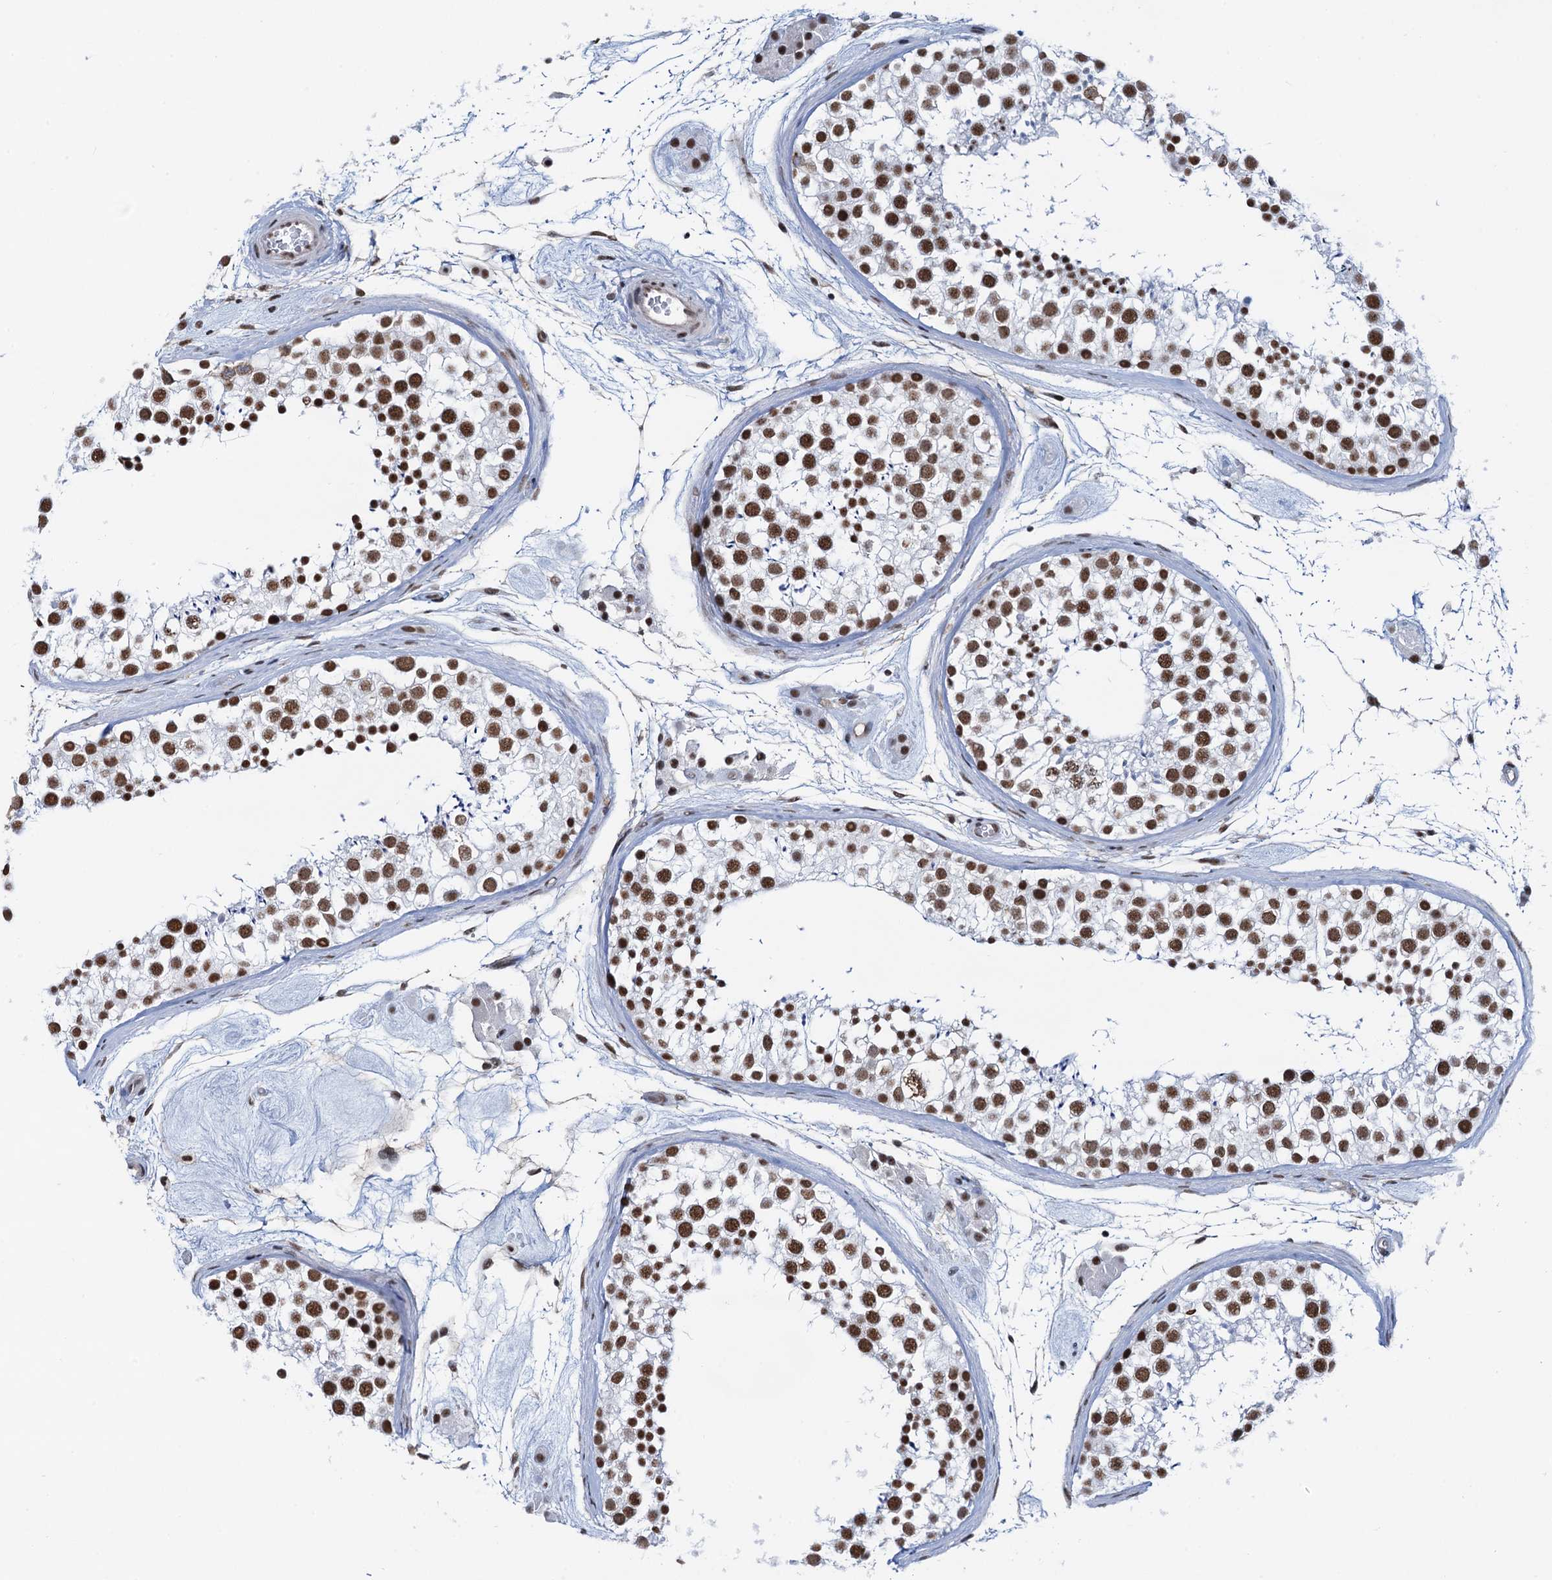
{"staining": {"intensity": "strong", "quantity": ">75%", "location": "nuclear"}, "tissue": "testis", "cell_type": "Cells in seminiferous ducts", "image_type": "normal", "snomed": [{"axis": "morphology", "description": "Normal tissue, NOS"}, {"axis": "topography", "description": "Testis"}], "caption": "The histopathology image reveals a brown stain indicating the presence of a protein in the nuclear of cells in seminiferous ducts in testis. The staining was performed using DAB to visualize the protein expression in brown, while the nuclei were stained in blue with hematoxylin (Magnification: 20x).", "gene": "ZNF609", "patient": {"sex": "male", "age": 46}}